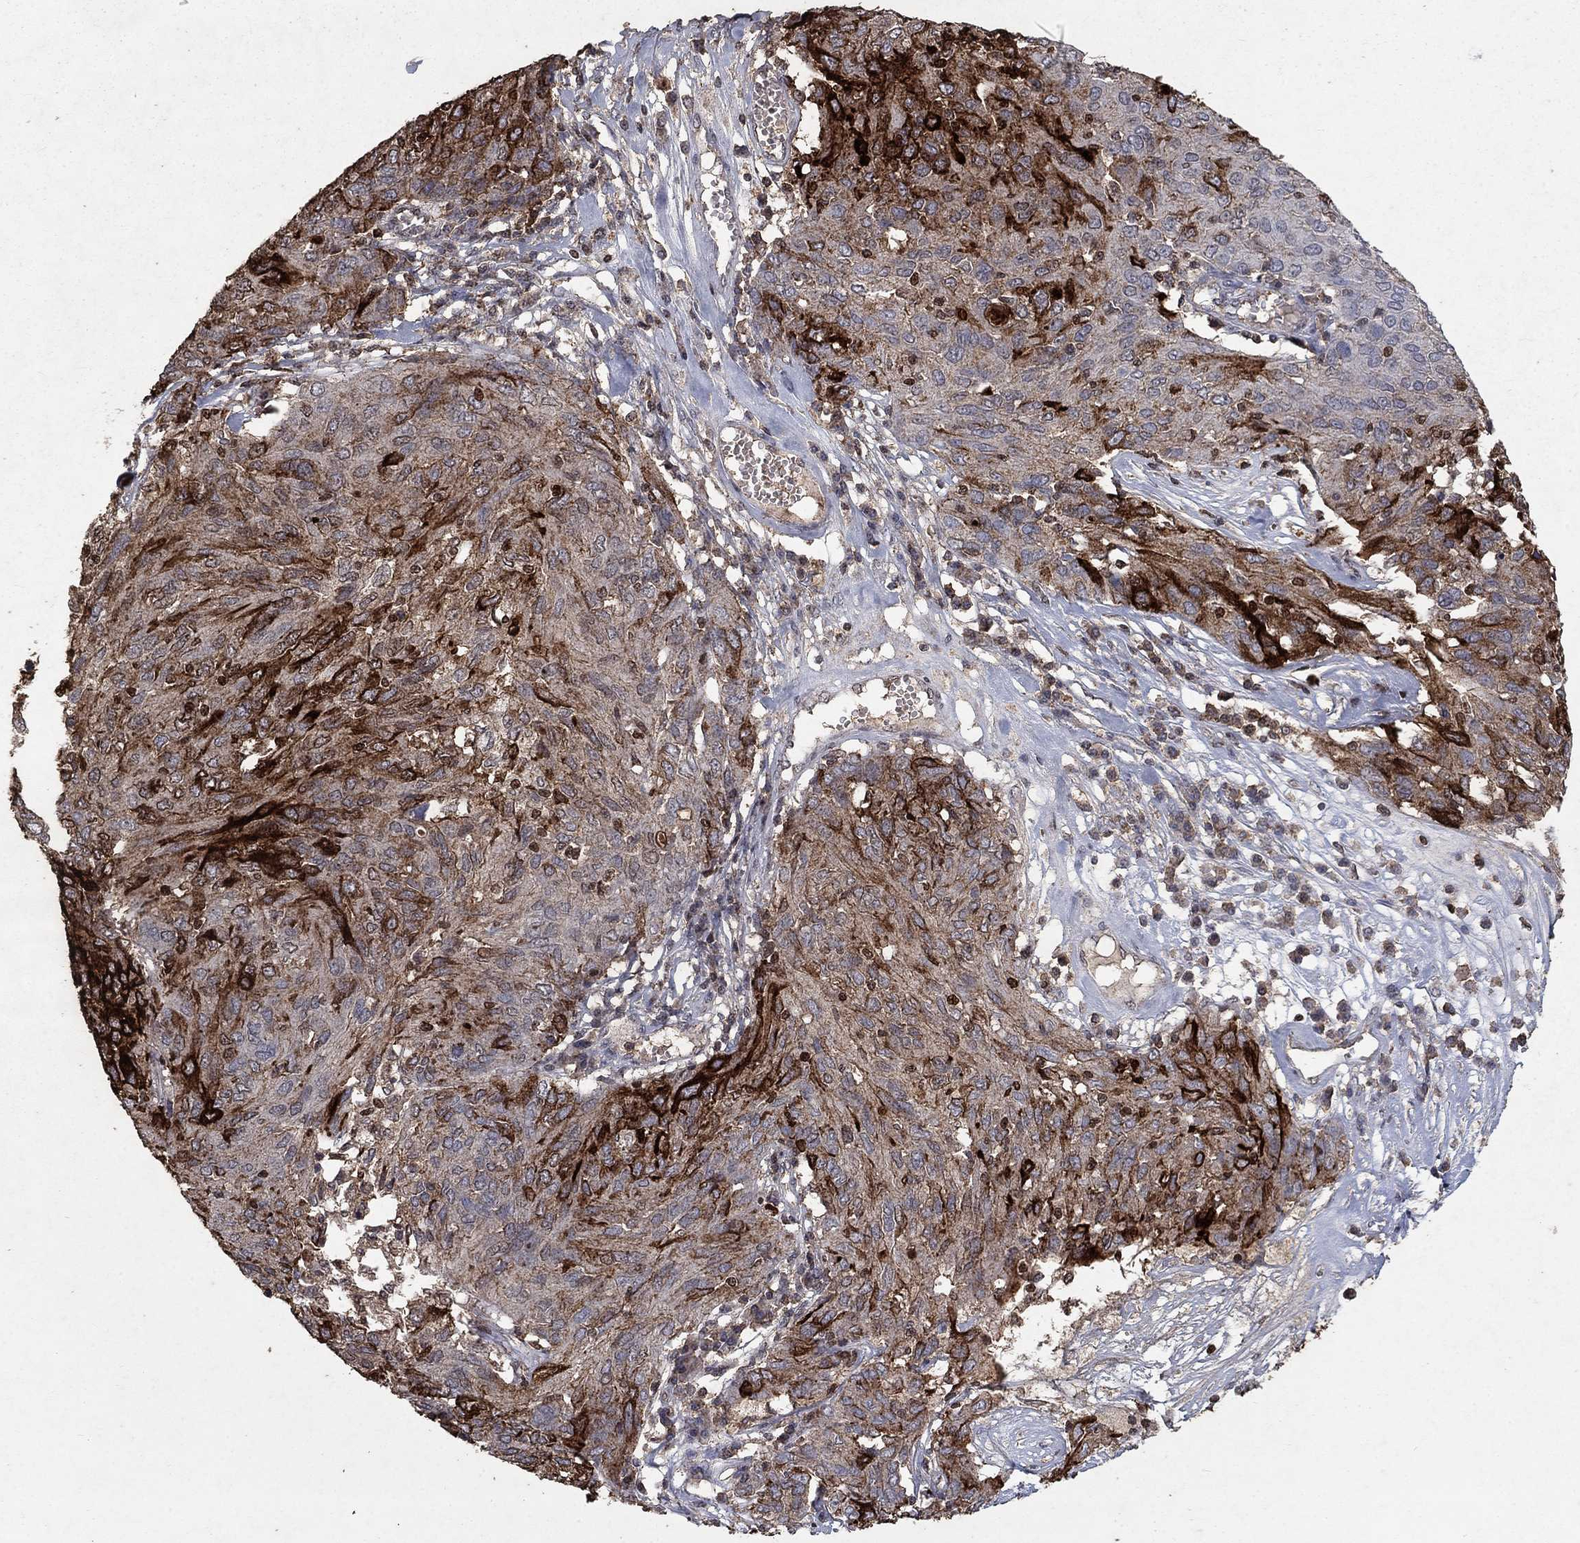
{"staining": {"intensity": "strong", "quantity": "<25%", "location": "cytoplasmic/membranous"}, "tissue": "ovarian cancer", "cell_type": "Tumor cells", "image_type": "cancer", "snomed": [{"axis": "morphology", "description": "Carcinoma, endometroid"}, {"axis": "topography", "description": "Ovary"}], "caption": "IHC image of ovarian cancer (endometroid carcinoma) stained for a protein (brown), which exhibits medium levels of strong cytoplasmic/membranous staining in approximately <25% of tumor cells.", "gene": "CD24", "patient": {"sex": "female", "age": 50}}